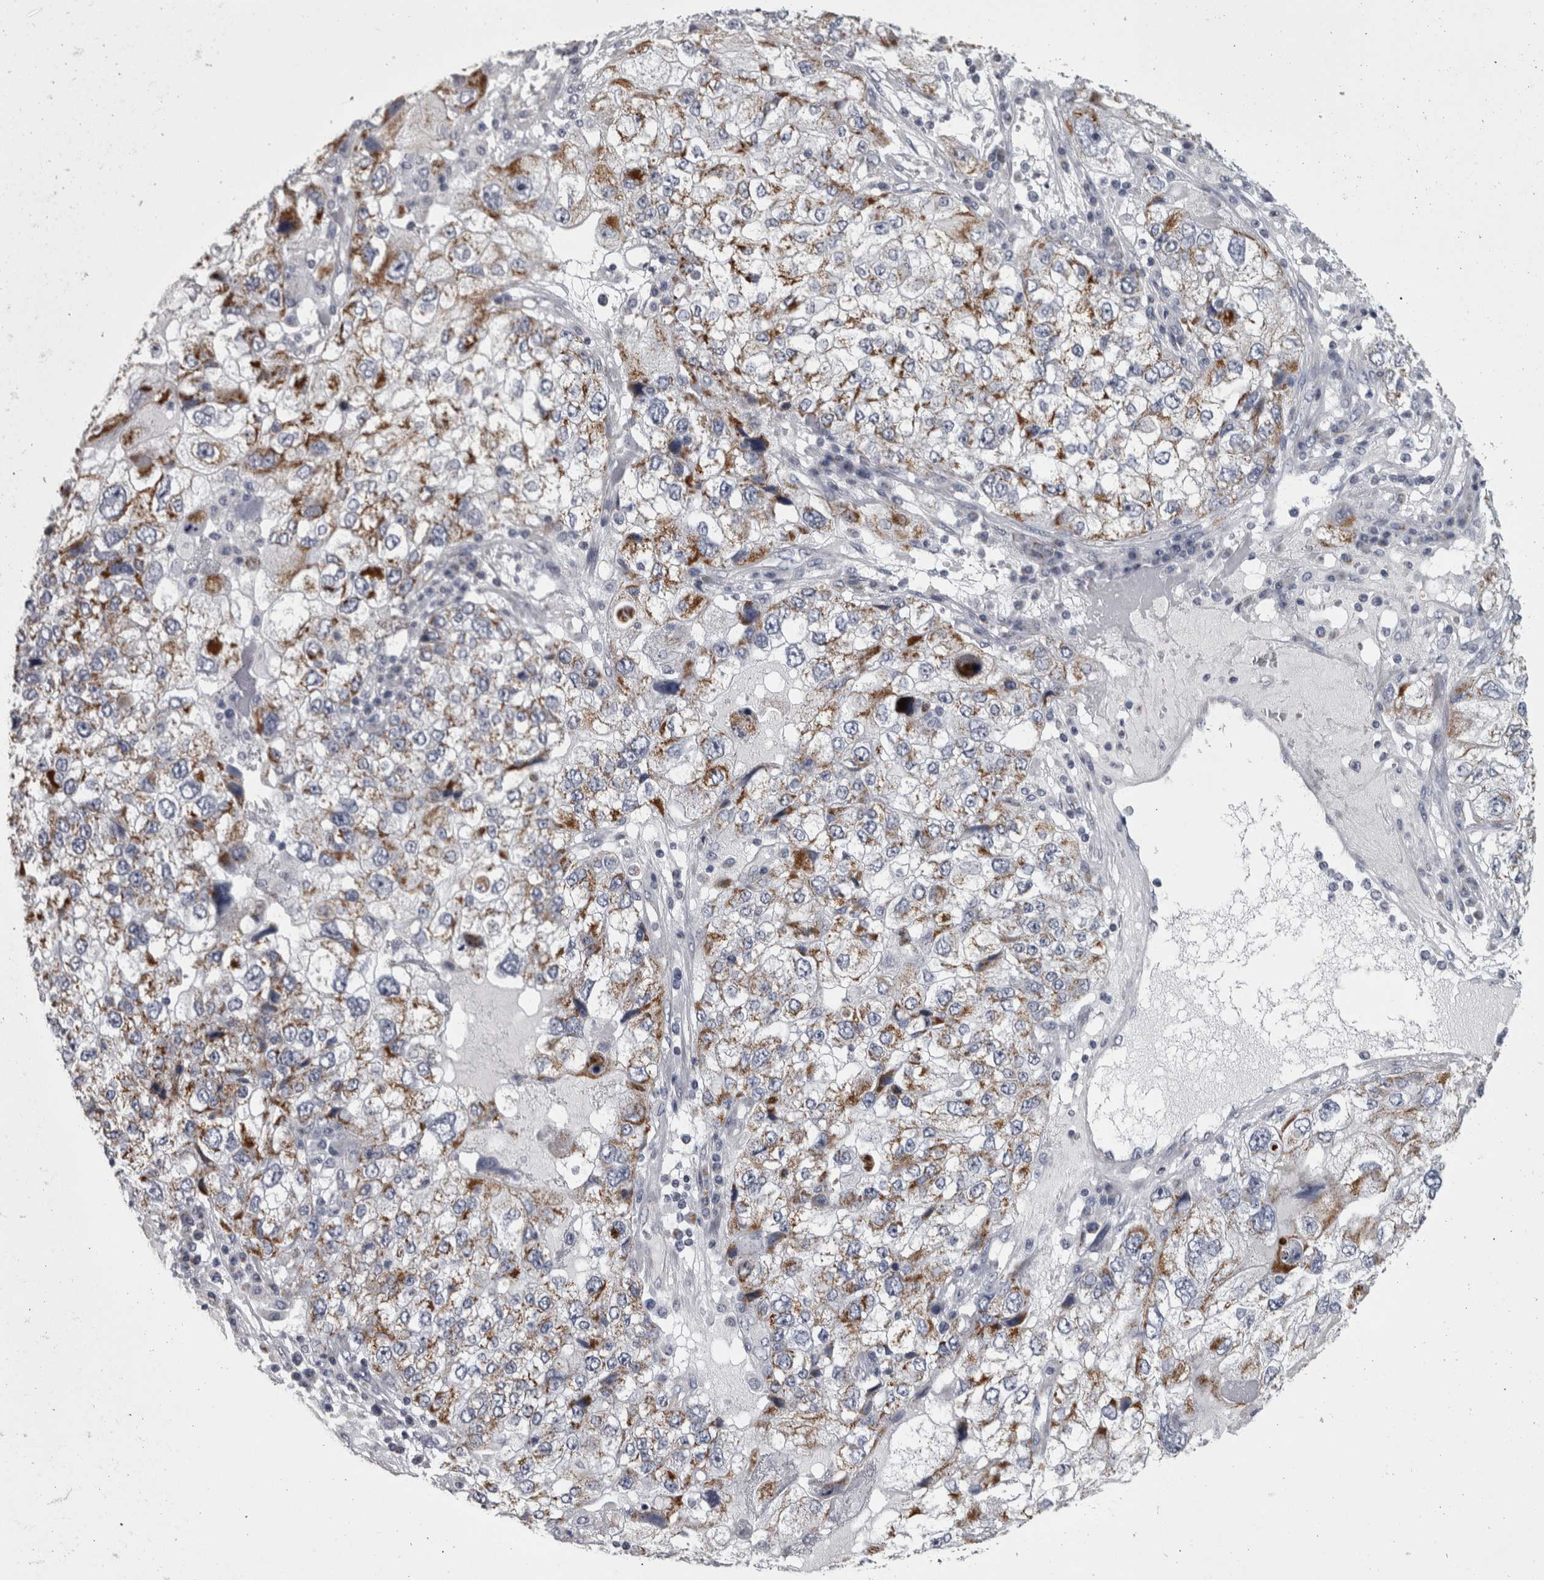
{"staining": {"intensity": "moderate", "quantity": "25%-75%", "location": "cytoplasmic/membranous"}, "tissue": "endometrial cancer", "cell_type": "Tumor cells", "image_type": "cancer", "snomed": [{"axis": "morphology", "description": "Adenocarcinoma, NOS"}, {"axis": "topography", "description": "Endometrium"}], "caption": "Human endometrial adenocarcinoma stained with a brown dye displays moderate cytoplasmic/membranous positive expression in about 25%-75% of tumor cells.", "gene": "DBT", "patient": {"sex": "female", "age": 49}}